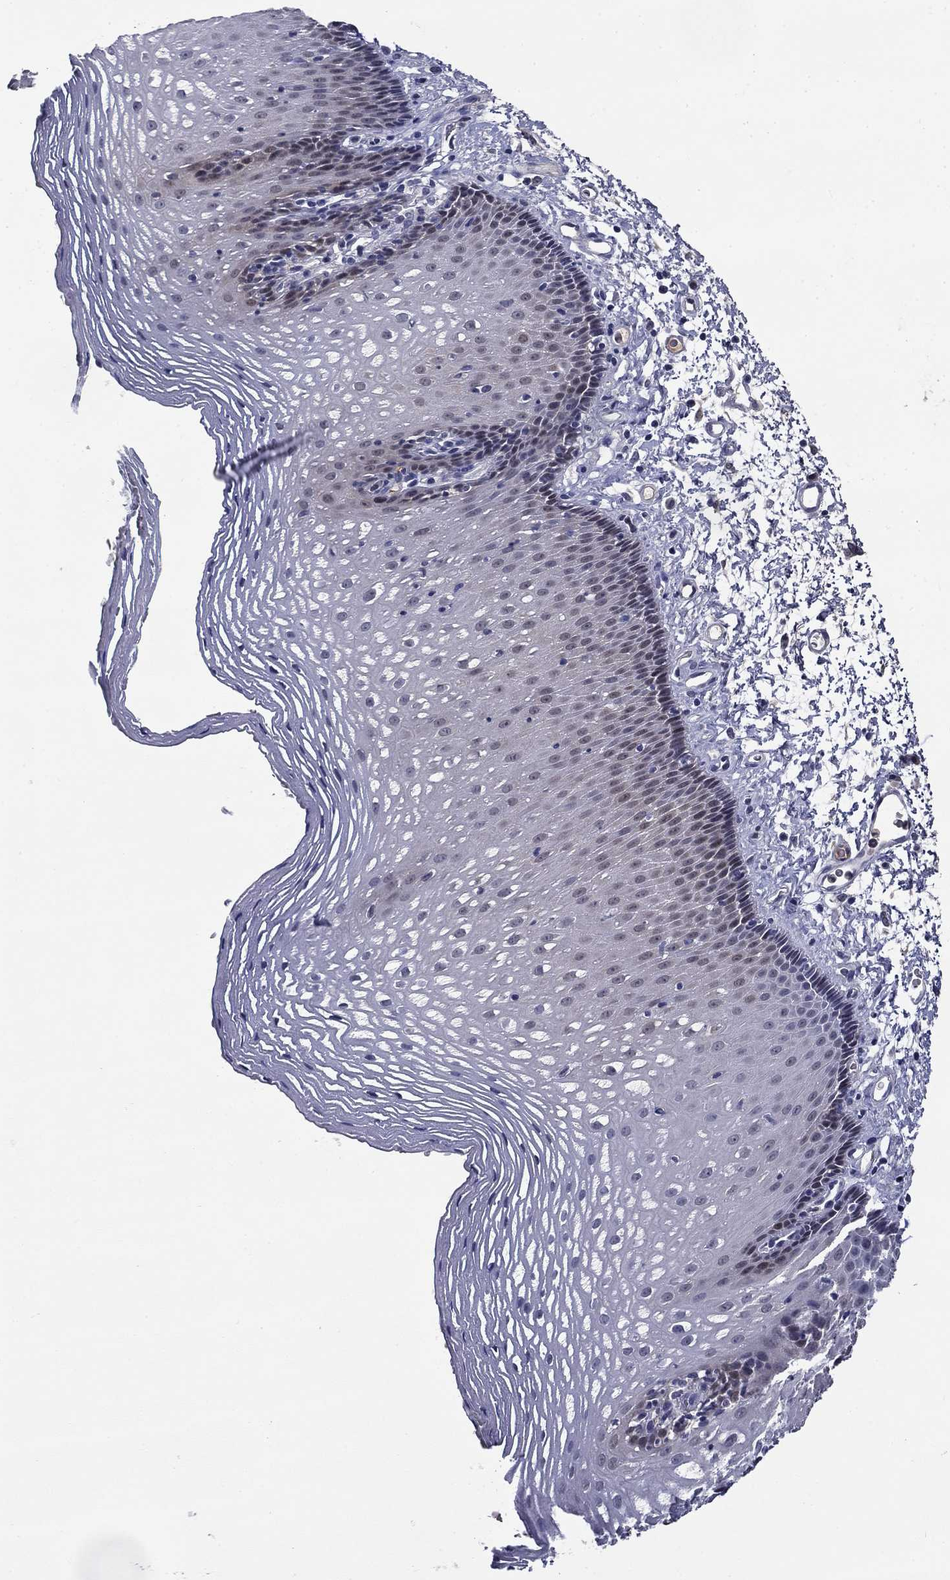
{"staining": {"intensity": "negative", "quantity": "none", "location": "none"}, "tissue": "esophagus", "cell_type": "Squamous epithelial cells", "image_type": "normal", "snomed": [{"axis": "morphology", "description": "Normal tissue, NOS"}, {"axis": "topography", "description": "Esophagus"}], "caption": "Immunohistochemistry (IHC) histopathology image of unremarkable esophagus: human esophagus stained with DAB (3,3'-diaminobenzidine) exhibits no significant protein staining in squamous epithelial cells.", "gene": "DDTL", "patient": {"sex": "male", "age": 76}}